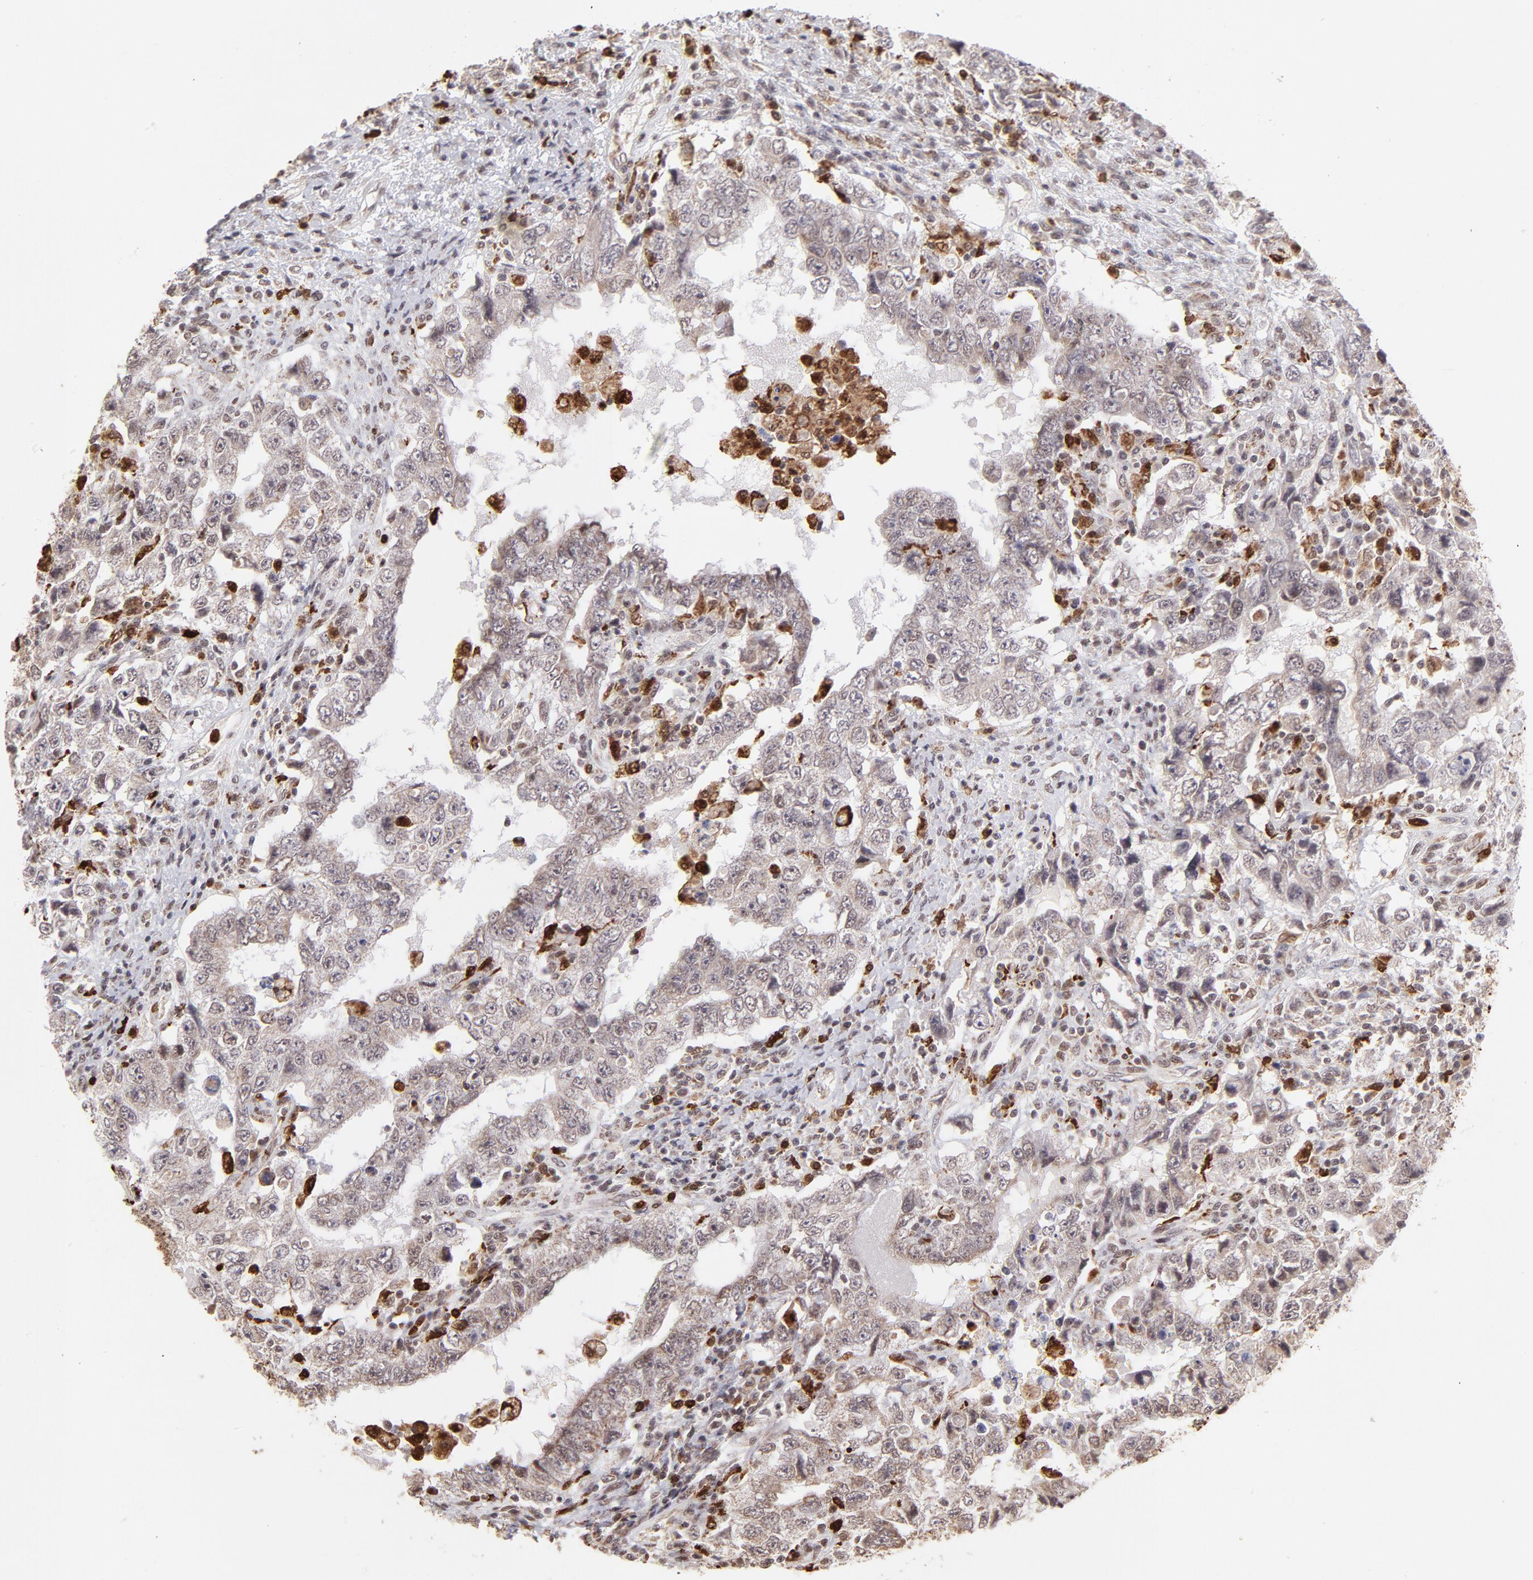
{"staining": {"intensity": "weak", "quantity": ">75%", "location": "cytoplasmic/membranous"}, "tissue": "testis cancer", "cell_type": "Tumor cells", "image_type": "cancer", "snomed": [{"axis": "morphology", "description": "Carcinoma, Embryonal, NOS"}, {"axis": "topography", "description": "Testis"}], "caption": "Protein expression analysis of testis embryonal carcinoma reveals weak cytoplasmic/membranous positivity in approximately >75% of tumor cells. Ihc stains the protein of interest in brown and the nuclei are stained blue.", "gene": "ZFX", "patient": {"sex": "male", "age": 26}}